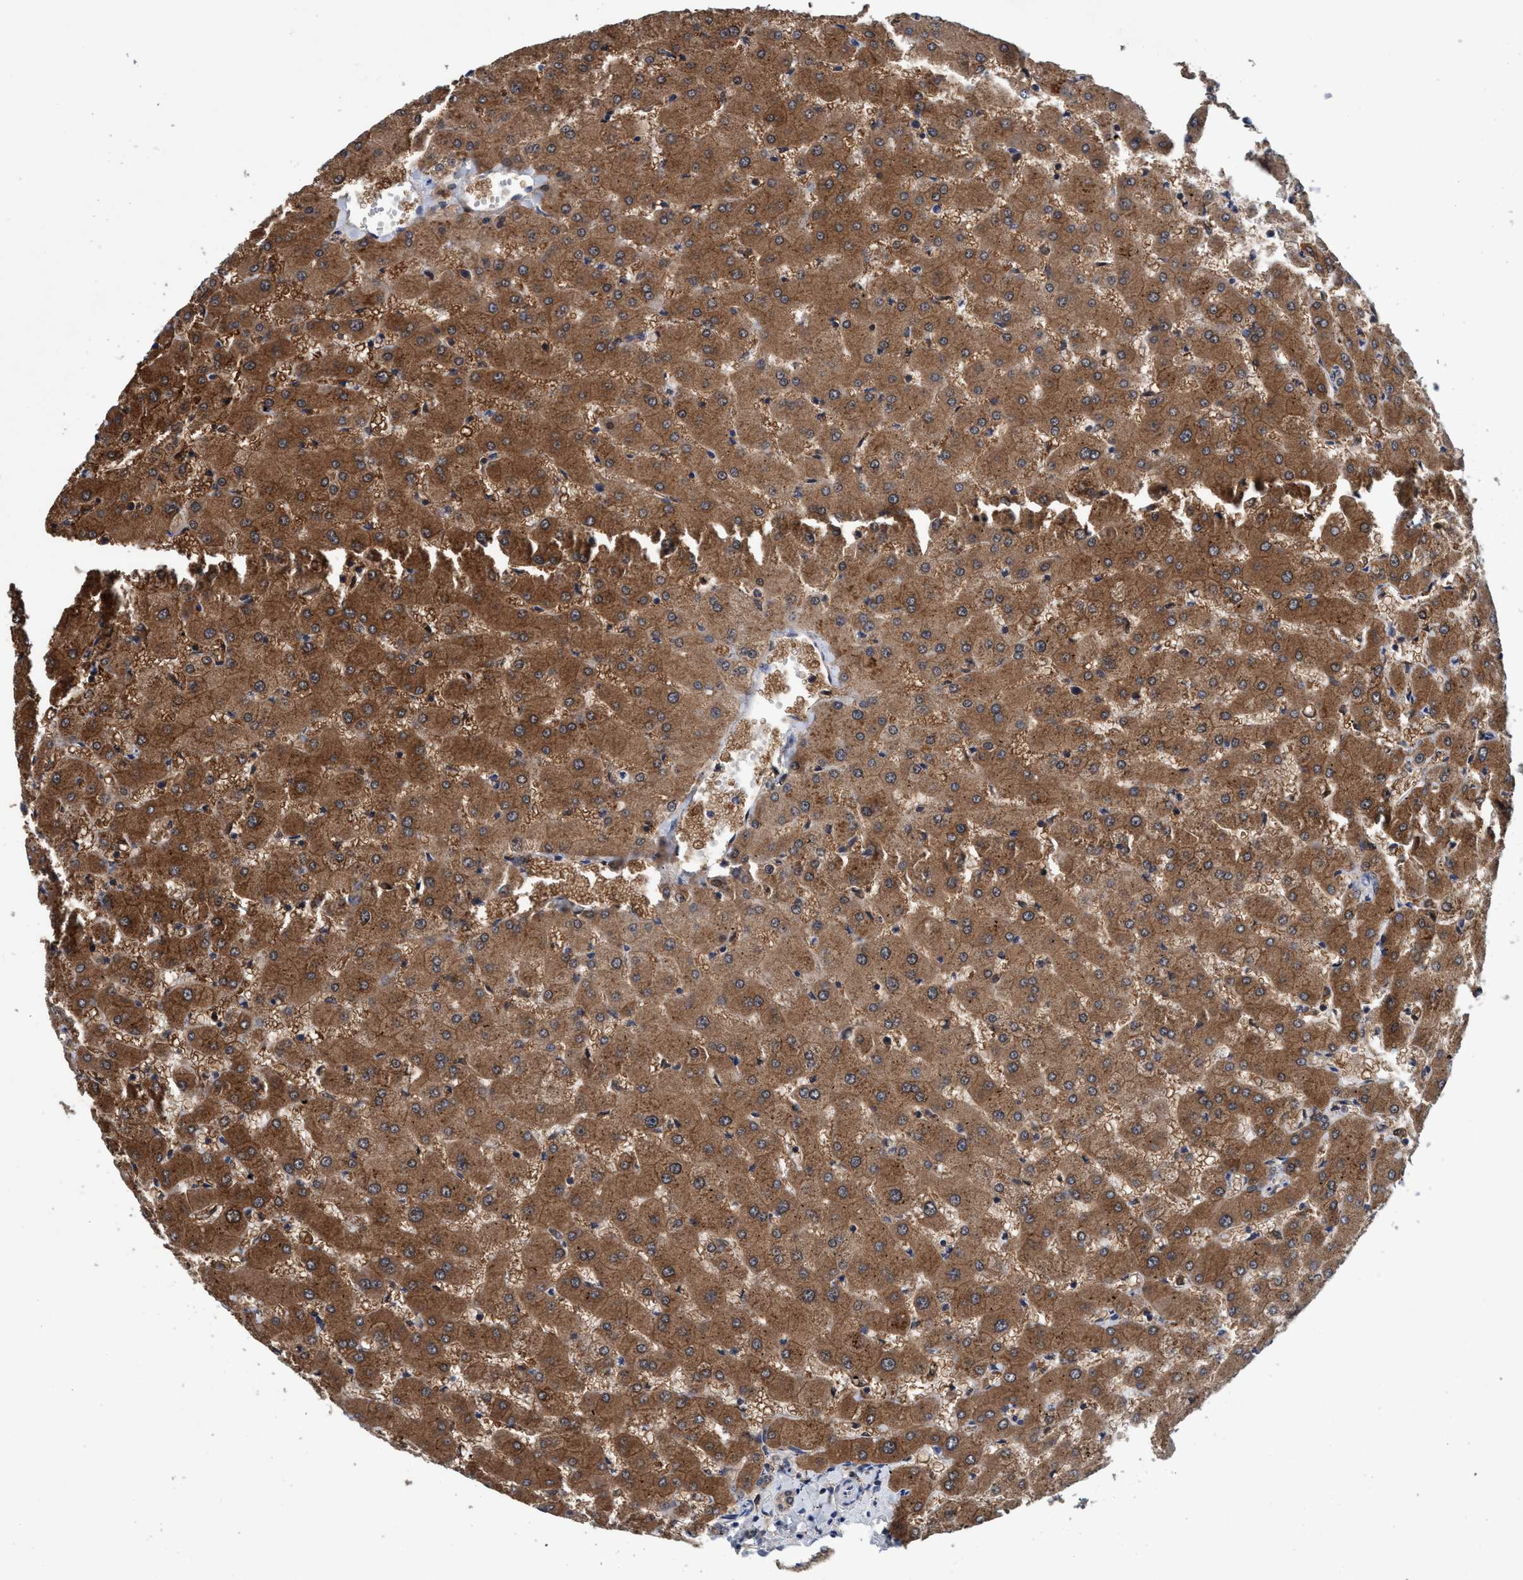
{"staining": {"intensity": "weak", "quantity": ">75%", "location": "cytoplasmic/membranous"}, "tissue": "liver", "cell_type": "Cholangiocytes", "image_type": "normal", "snomed": [{"axis": "morphology", "description": "Normal tissue, NOS"}, {"axis": "topography", "description": "Liver"}], "caption": "DAB (3,3'-diaminobenzidine) immunohistochemical staining of benign liver demonstrates weak cytoplasmic/membranous protein positivity in about >75% of cholangiocytes. (IHC, brightfield microscopy, high magnification).", "gene": "PSMD12", "patient": {"sex": "female", "age": 63}}